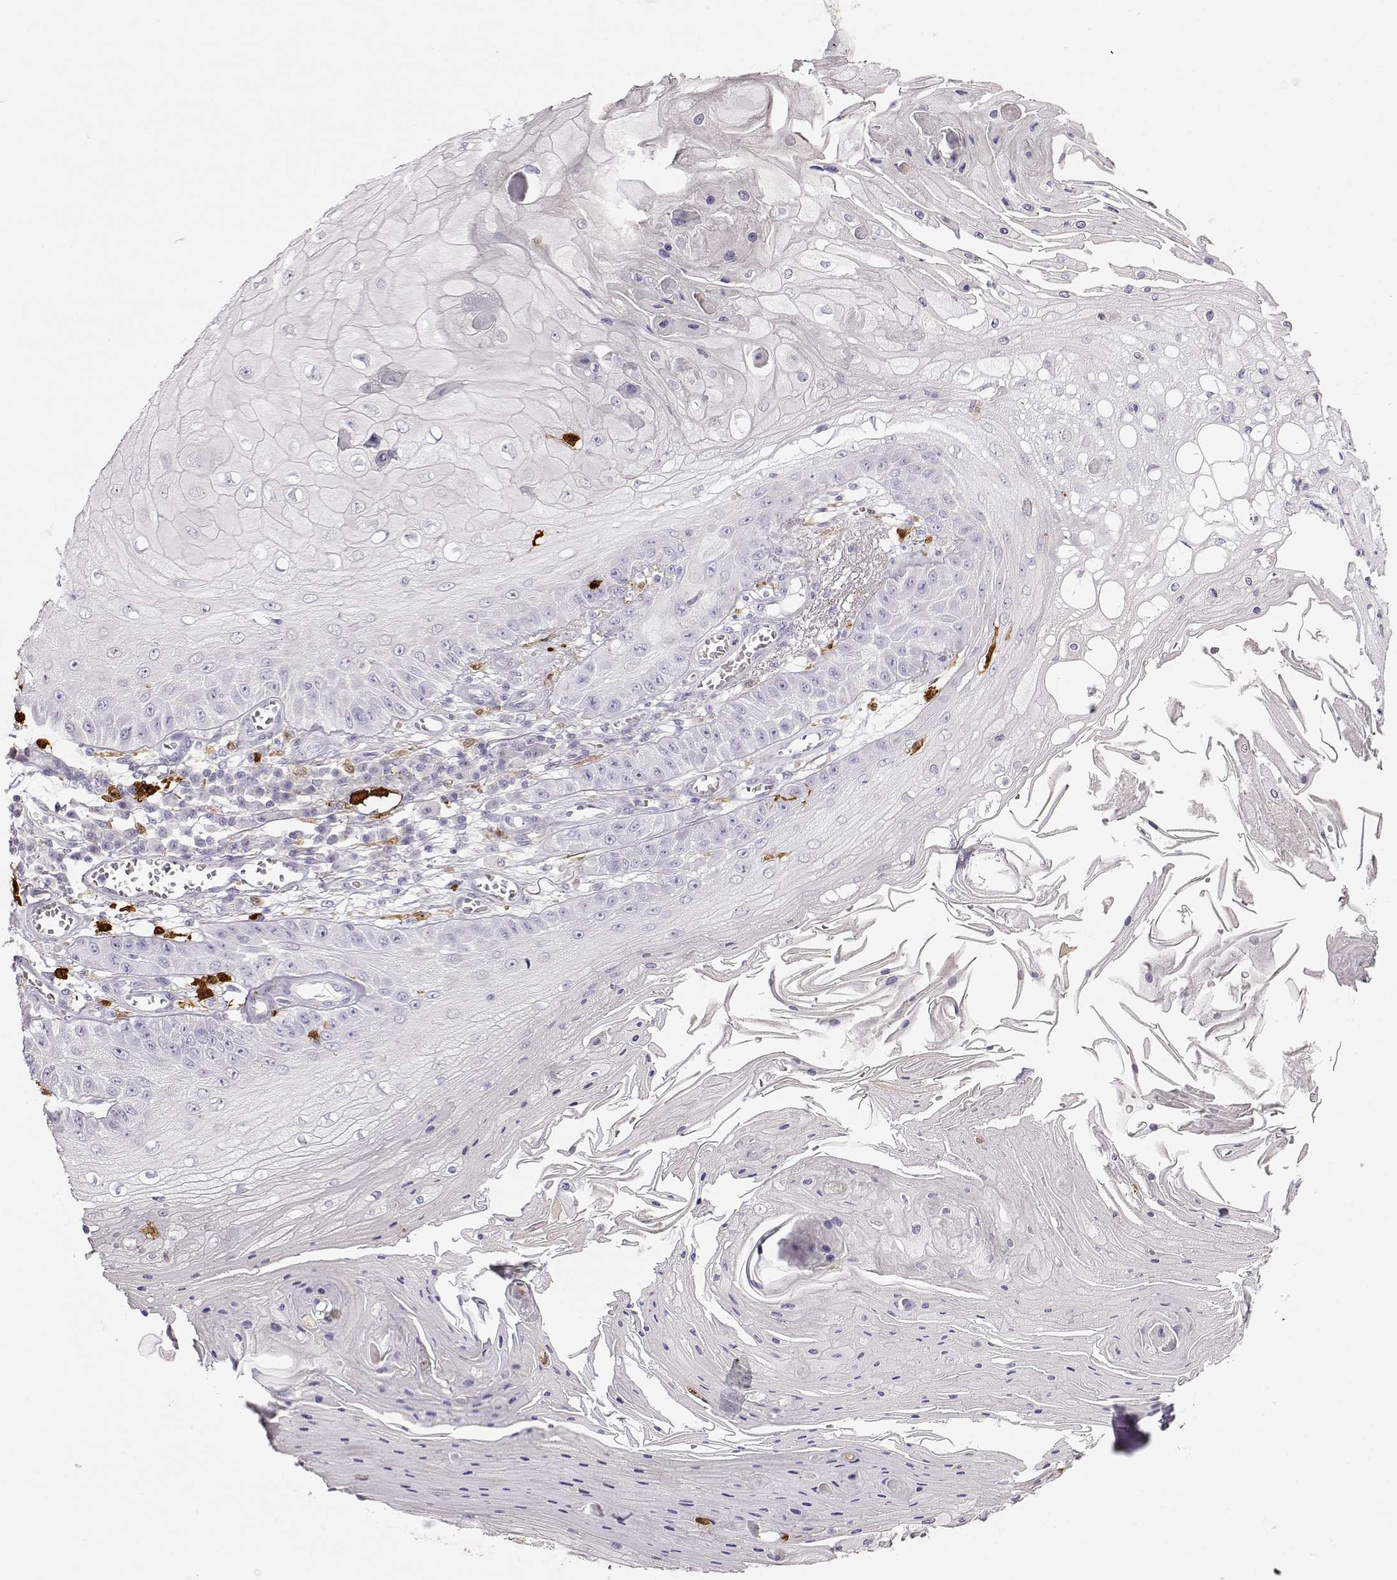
{"staining": {"intensity": "negative", "quantity": "none", "location": "none"}, "tissue": "skin cancer", "cell_type": "Tumor cells", "image_type": "cancer", "snomed": [{"axis": "morphology", "description": "Squamous cell carcinoma, NOS"}, {"axis": "topography", "description": "Skin"}], "caption": "Skin cancer (squamous cell carcinoma) stained for a protein using immunohistochemistry reveals no staining tumor cells.", "gene": "S100B", "patient": {"sex": "male", "age": 70}}